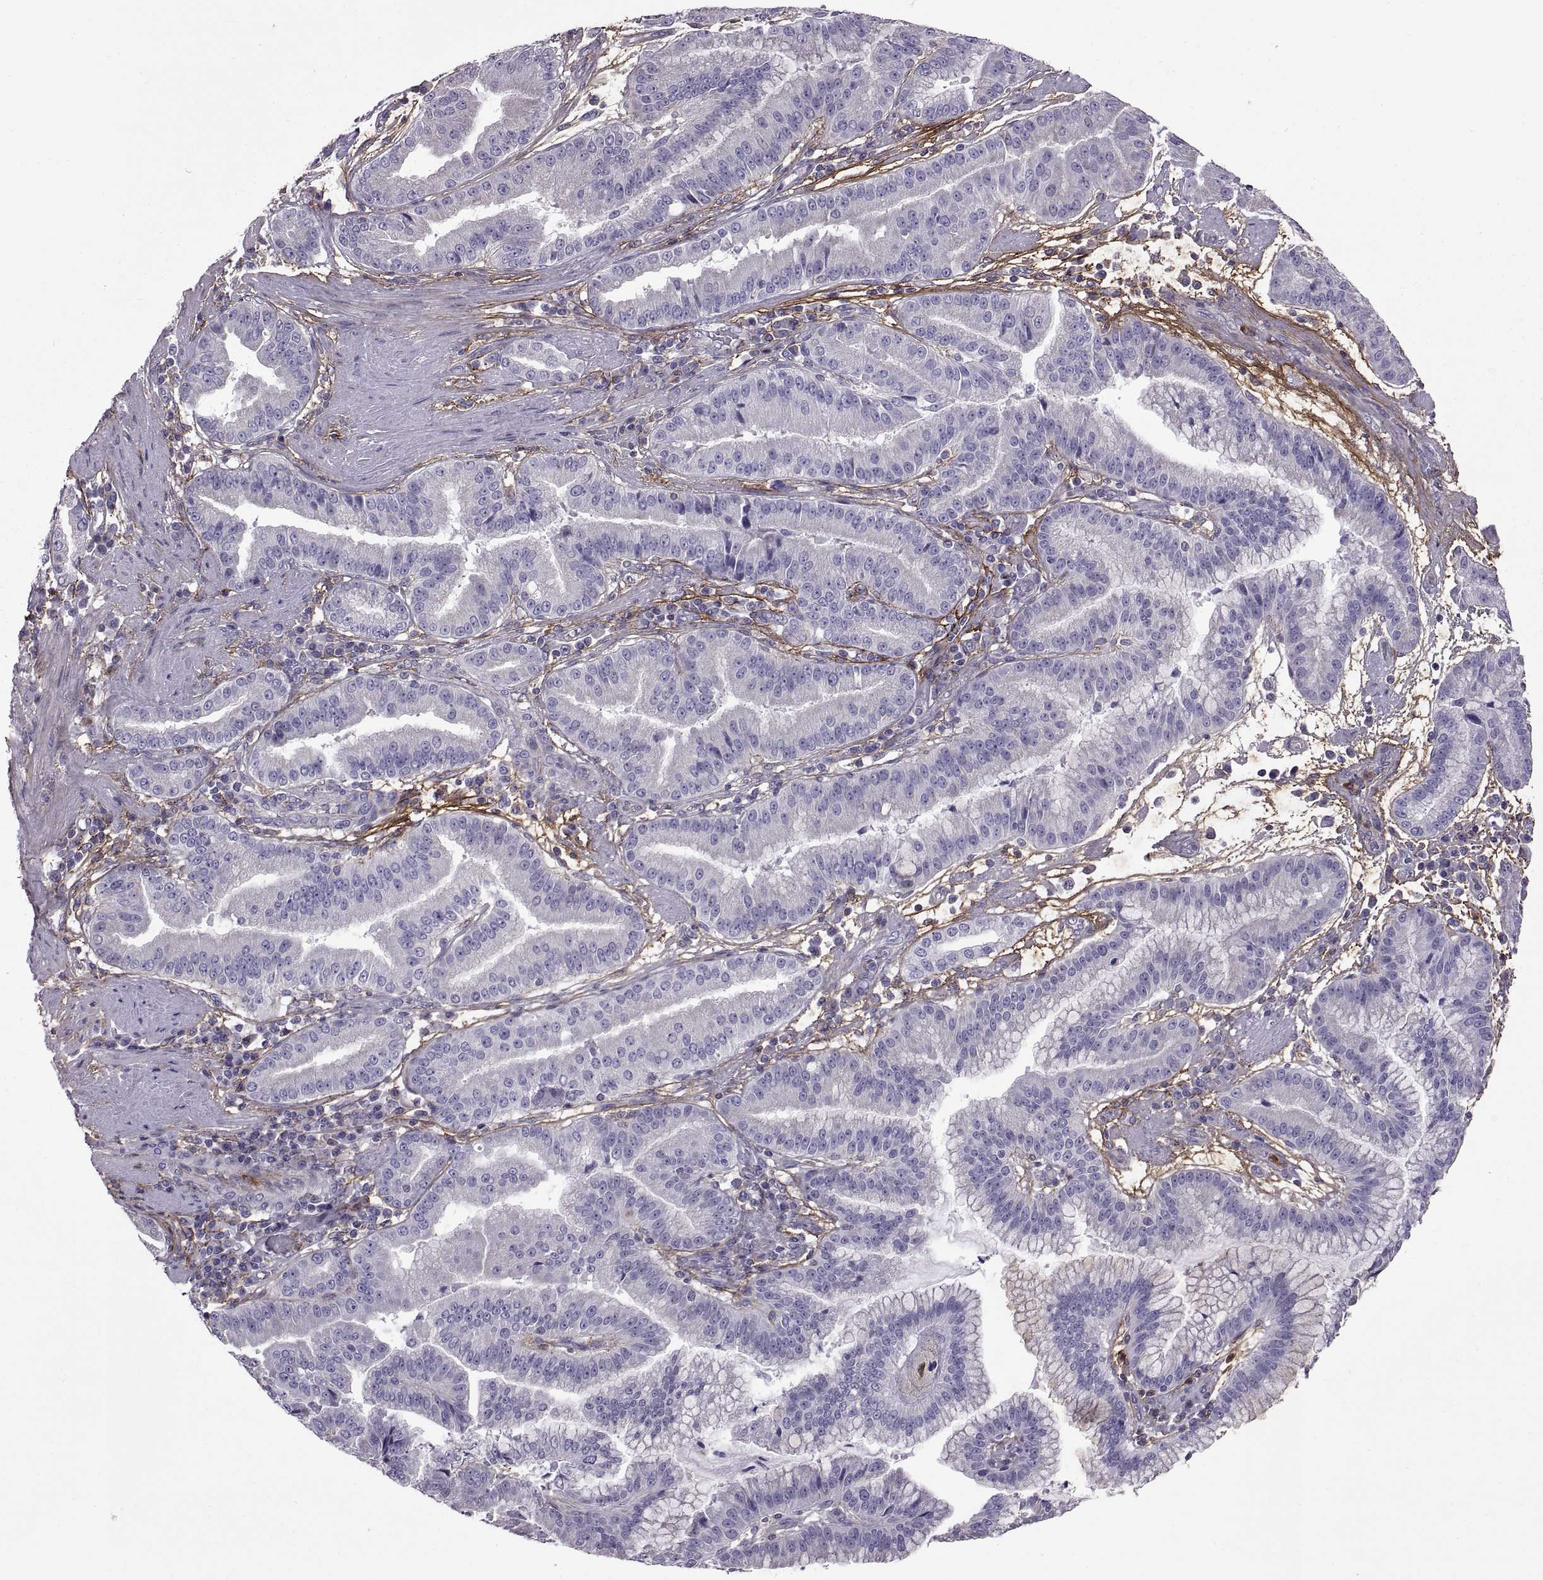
{"staining": {"intensity": "negative", "quantity": "none", "location": "none"}, "tissue": "stomach cancer", "cell_type": "Tumor cells", "image_type": "cancer", "snomed": [{"axis": "morphology", "description": "Adenocarcinoma, NOS"}, {"axis": "topography", "description": "Stomach"}], "caption": "An immunohistochemistry (IHC) micrograph of stomach cancer (adenocarcinoma) is shown. There is no staining in tumor cells of stomach cancer (adenocarcinoma).", "gene": "EMILIN2", "patient": {"sex": "male", "age": 83}}